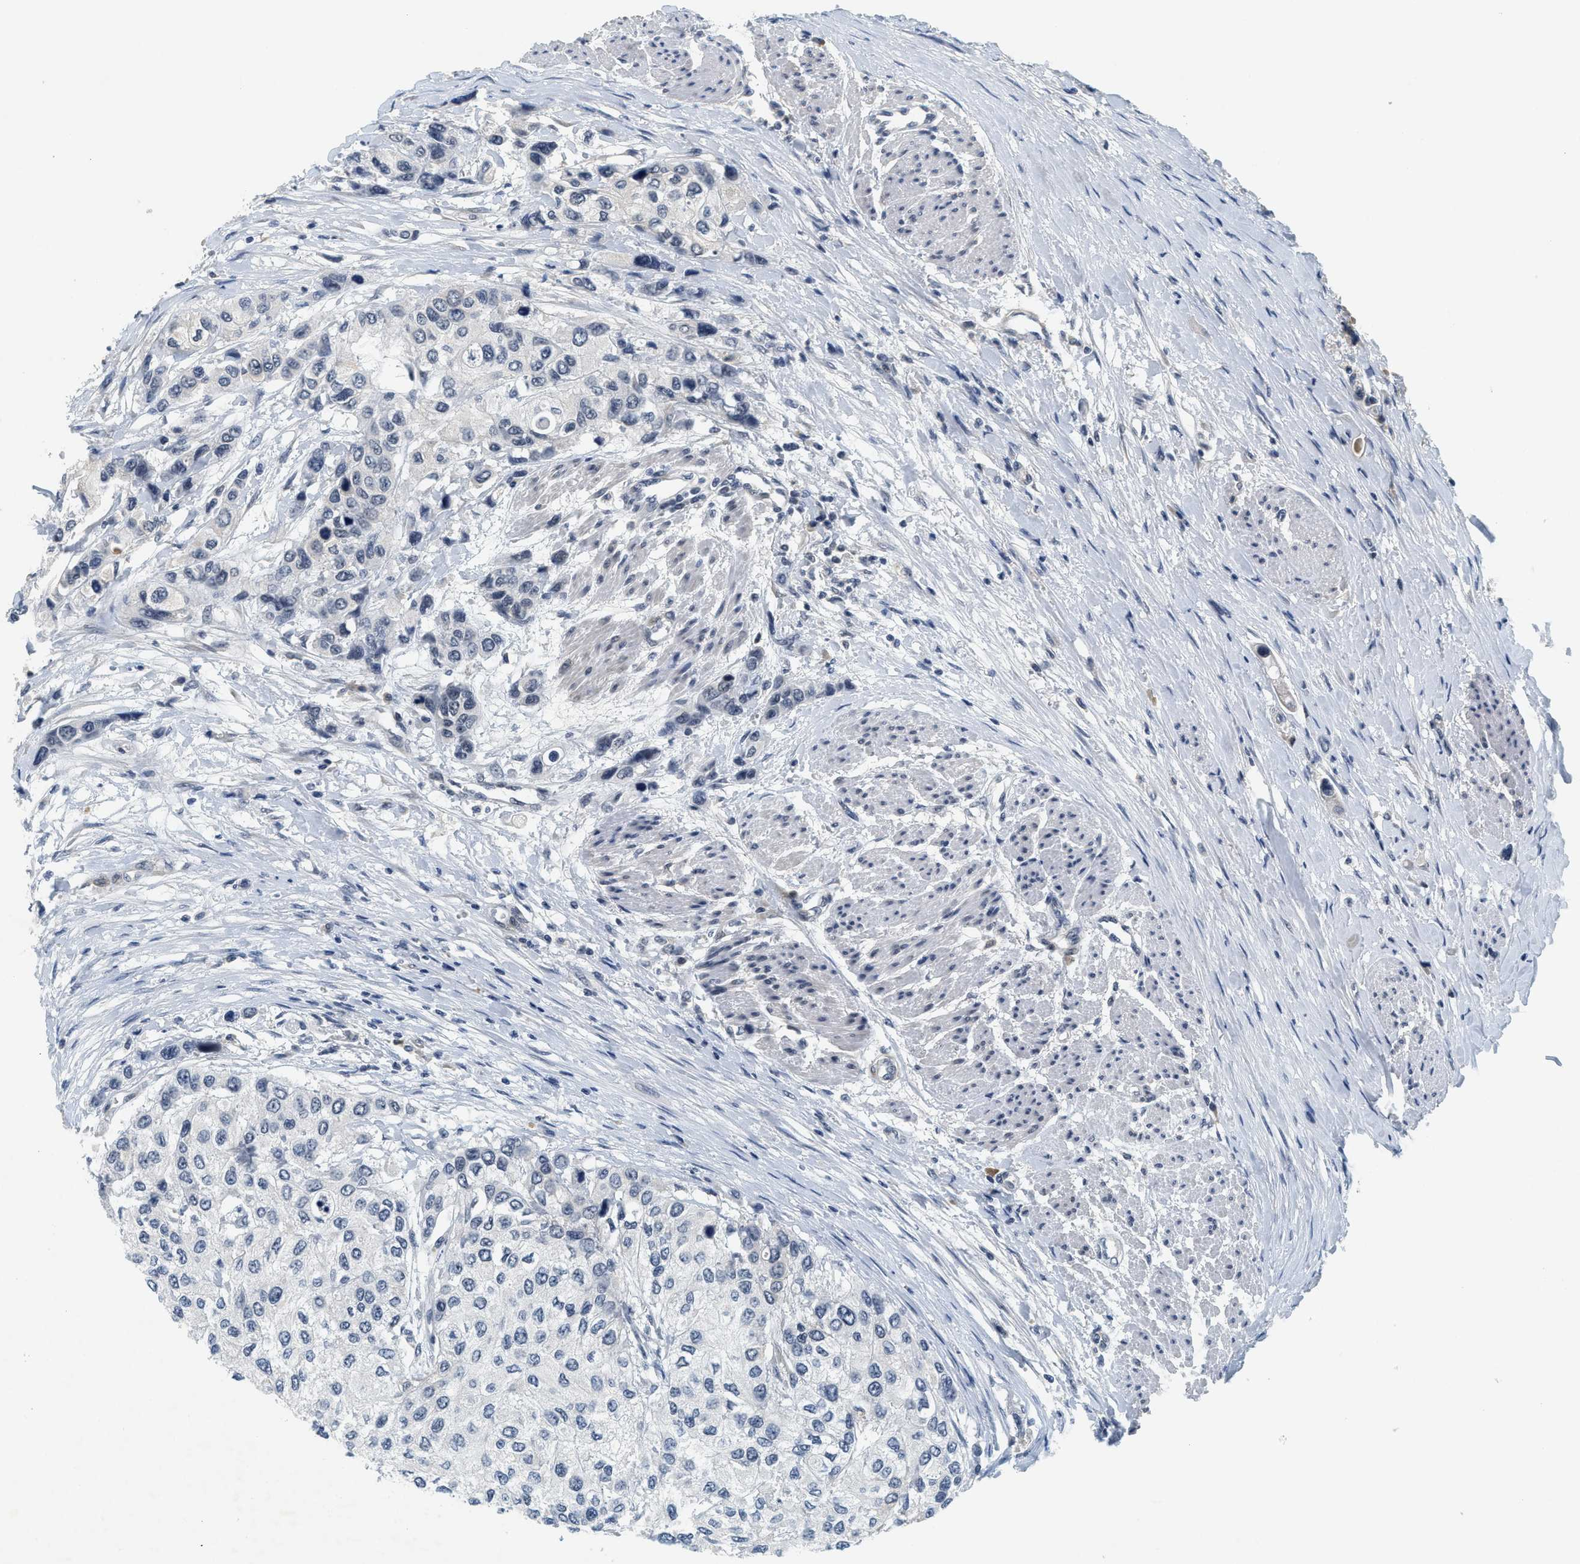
{"staining": {"intensity": "negative", "quantity": "none", "location": "none"}, "tissue": "urothelial cancer", "cell_type": "Tumor cells", "image_type": "cancer", "snomed": [{"axis": "morphology", "description": "Urothelial carcinoma, High grade"}, {"axis": "topography", "description": "Urinary bladder"}], "caption": "This photomicrograph is of urothelial carcinoma (high-grade) stained with immunohistochemistry (IHC) to label a protein in brown with the nuclei are counter-stained blue. There is no expression in tumor cells. (DAB immunohistochemistry visualized using brightfield microscopy, high magnification).", "gene": "MZF1", "patient": {"sex": "female", "age": 56}}